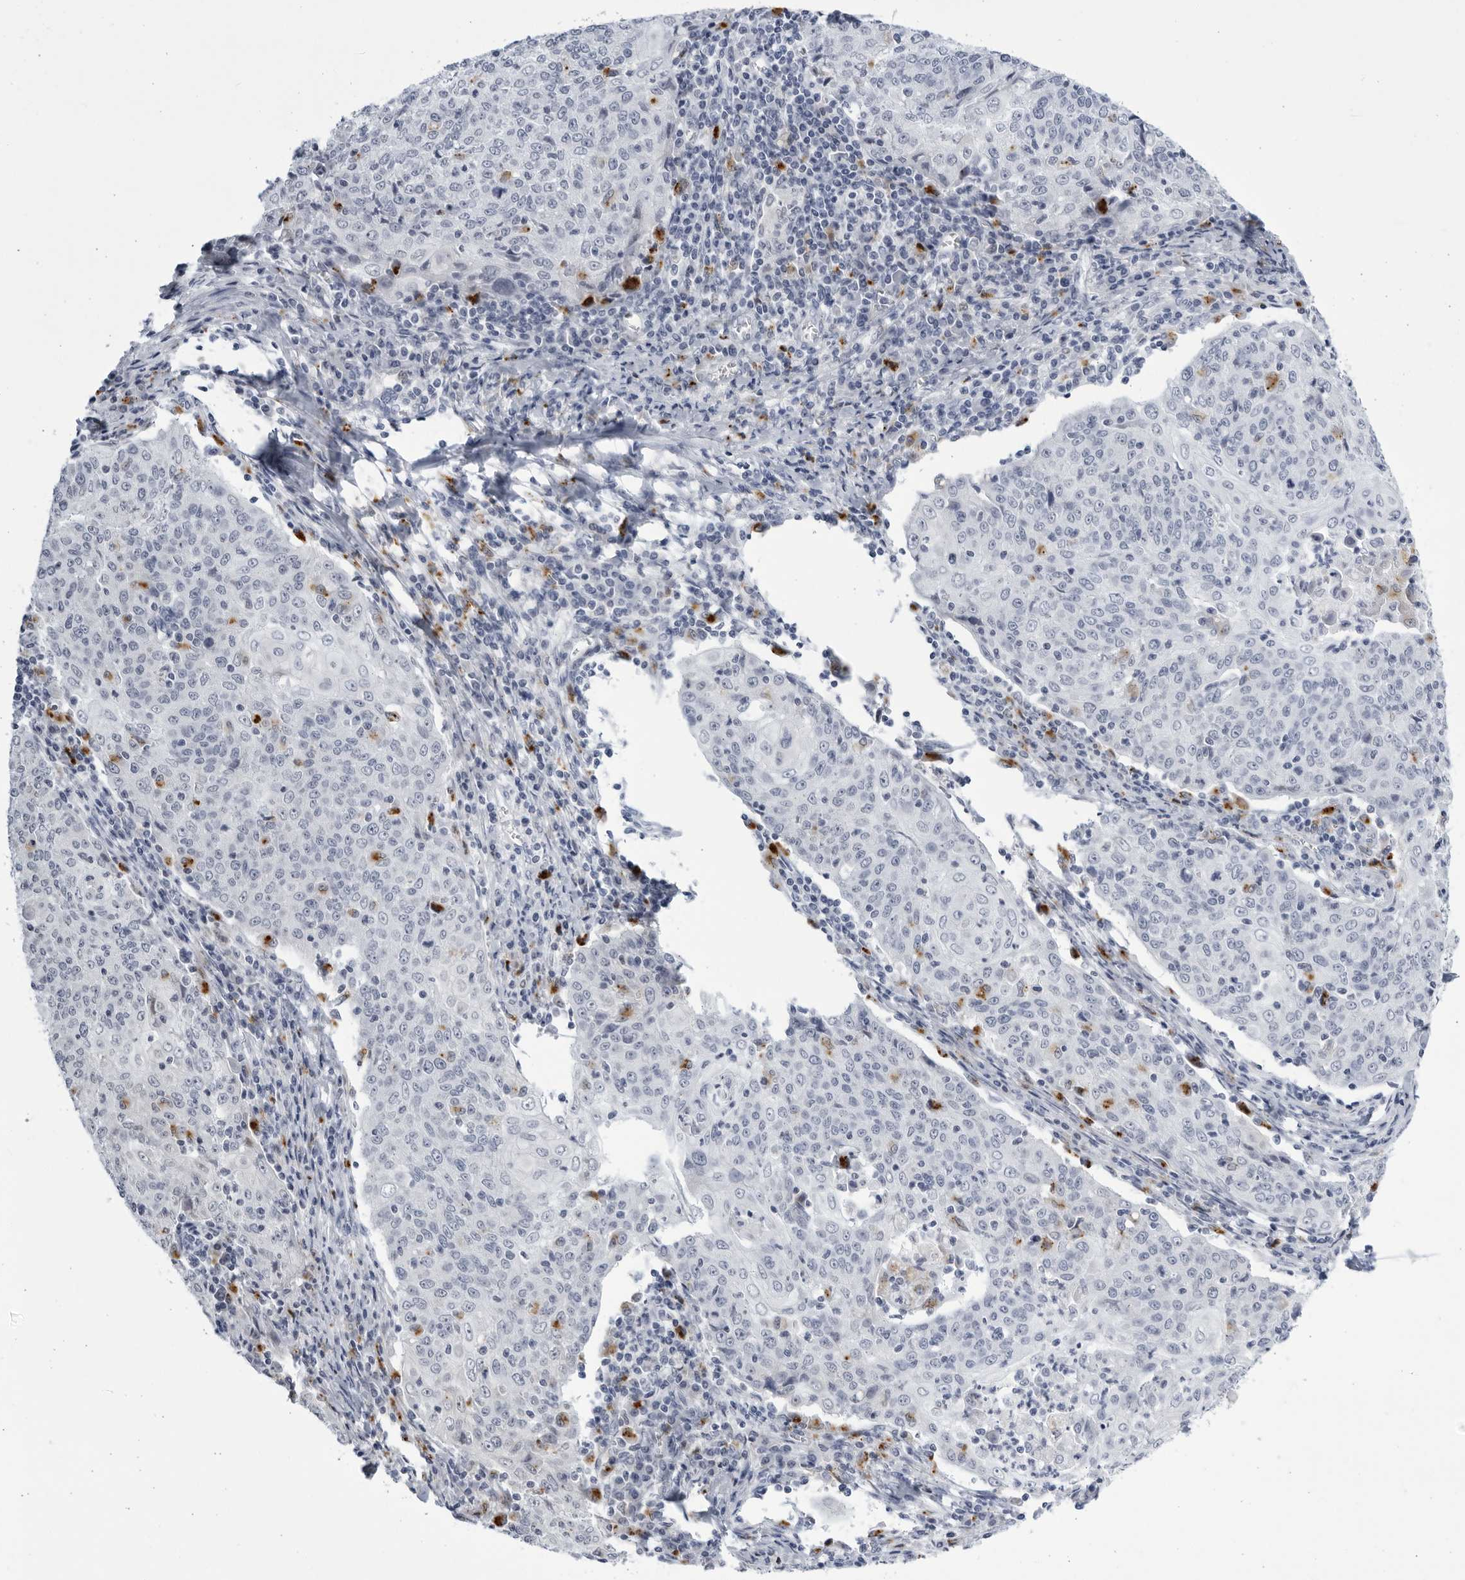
{"staining": {"intensity": "negative", "quantity": "none", "location": "none"}, "tissue": "cervical cancer", "cell_type": "Tumor cells", "image_type": "cancer", "snomed": [{"axis": "morphology", "description": "Squamous cell carcinoma, NOS"}, {"axis": "topography", "description": "Cervix"}], "caption": "Immunohistochemistry photomicrograph of neoplastic tissue: human squamous cell carcinoma (cervical) stained with DAB (3,3'-diaminobenzidine) displays no significant protein staining in tumor cells.", "gene": "CCDC181", "patient": {"sex": "female", "age": 48}}